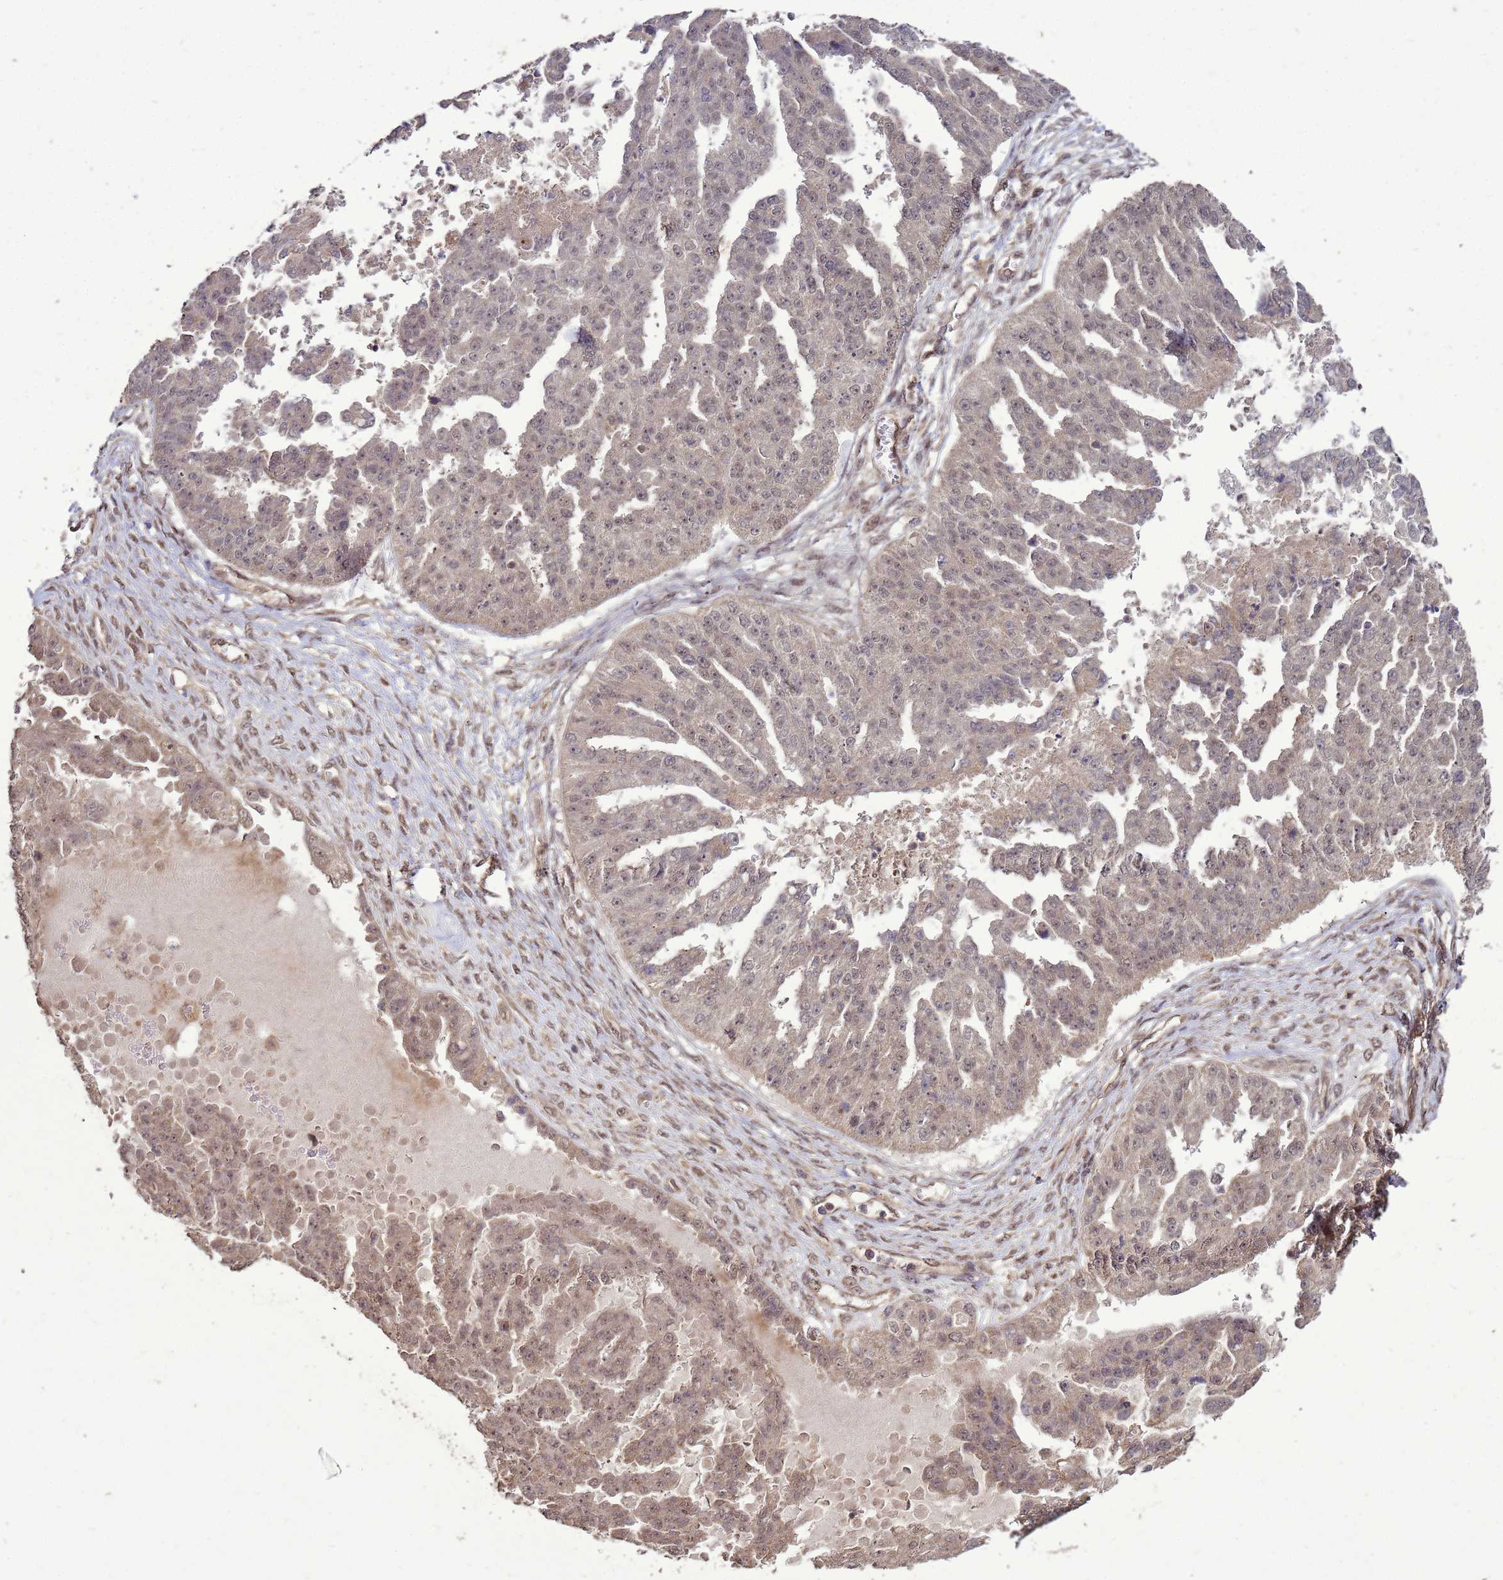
{"staining": {"intensity": "weak", "quantity": "25%-75%", "location": "cytoplasmic/membranous,nuclear"}, "tissue": "ovarian cancer", "cell_type": "Tumor cells", "image_type": "cancer", "snomed": [{"axis": "morphology", "description": "Cystadenocarcinoma, serous, NOS"}, {"axis": "topography", "description": "Ovary"}], "caption": "Protein staining of serous cystadenocarcinoma (ovarian) tissue displays weak cytoplasmic/membranous and nuclear staining in approximately 25%-75% of tumor cells.", "gene": "CRBN", "patient": {"sex": "female", "age": 58}}